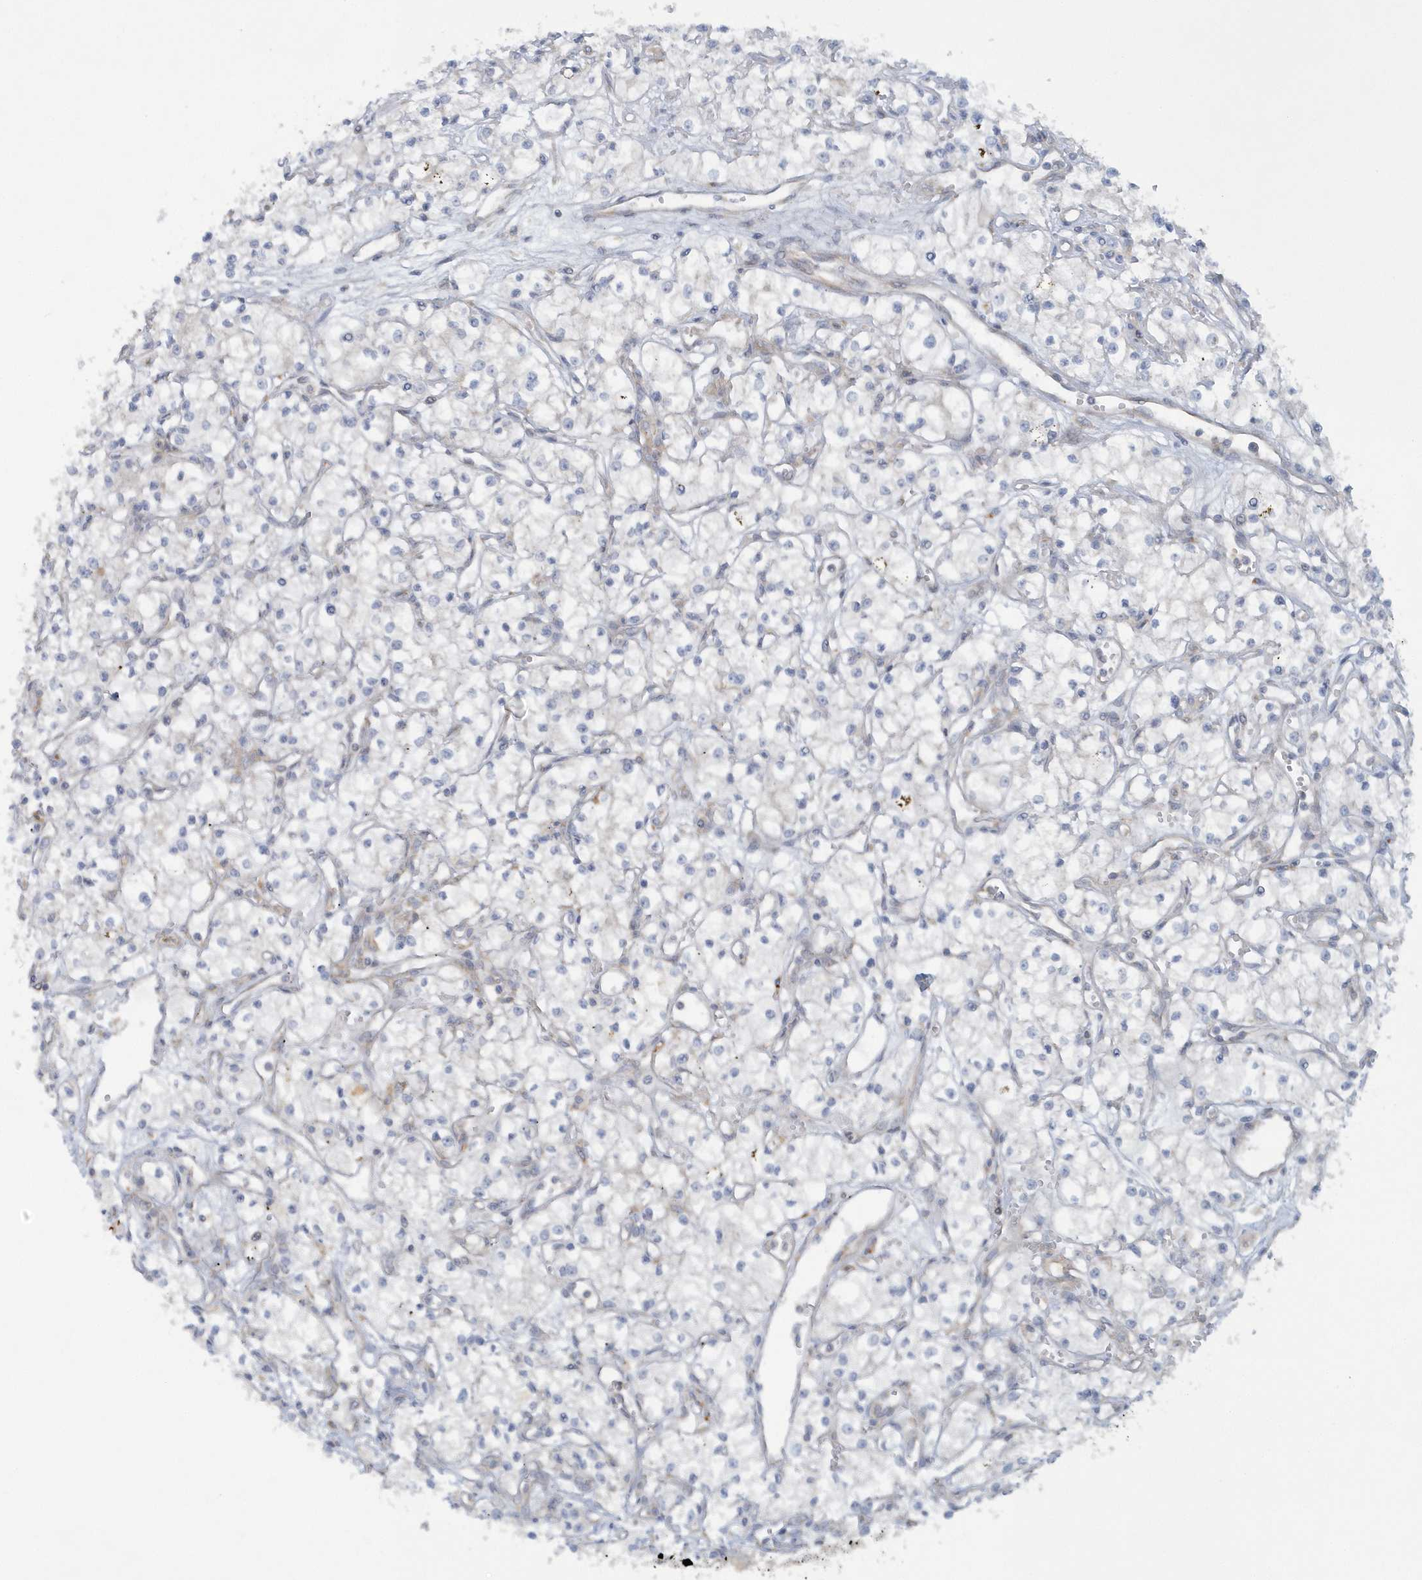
{"staining": {"intensity": "negative", "quantity": "none", "location": "none"}, "tissue": "renal cancer", "cell_type": "Tumor cells", "image_type": "cancer", "snomed": [{"axis": "morphology", "description": "Adenocarcinoma, NOS"}, {"axis": "topography", "description": "Kidney"}], "caption": "Photomicrograph shows no significant protein staining in tumor cells of adenocarcinoma (renal). Brightfield microscopy of immunohistochemistry stained with DAB (3,3'-diaminobenzidine) (brown) and hematoxylin (blue), captured at high magnification.", "gene": "CNOT10", "patient": {"sex": "male", "age": 59}}